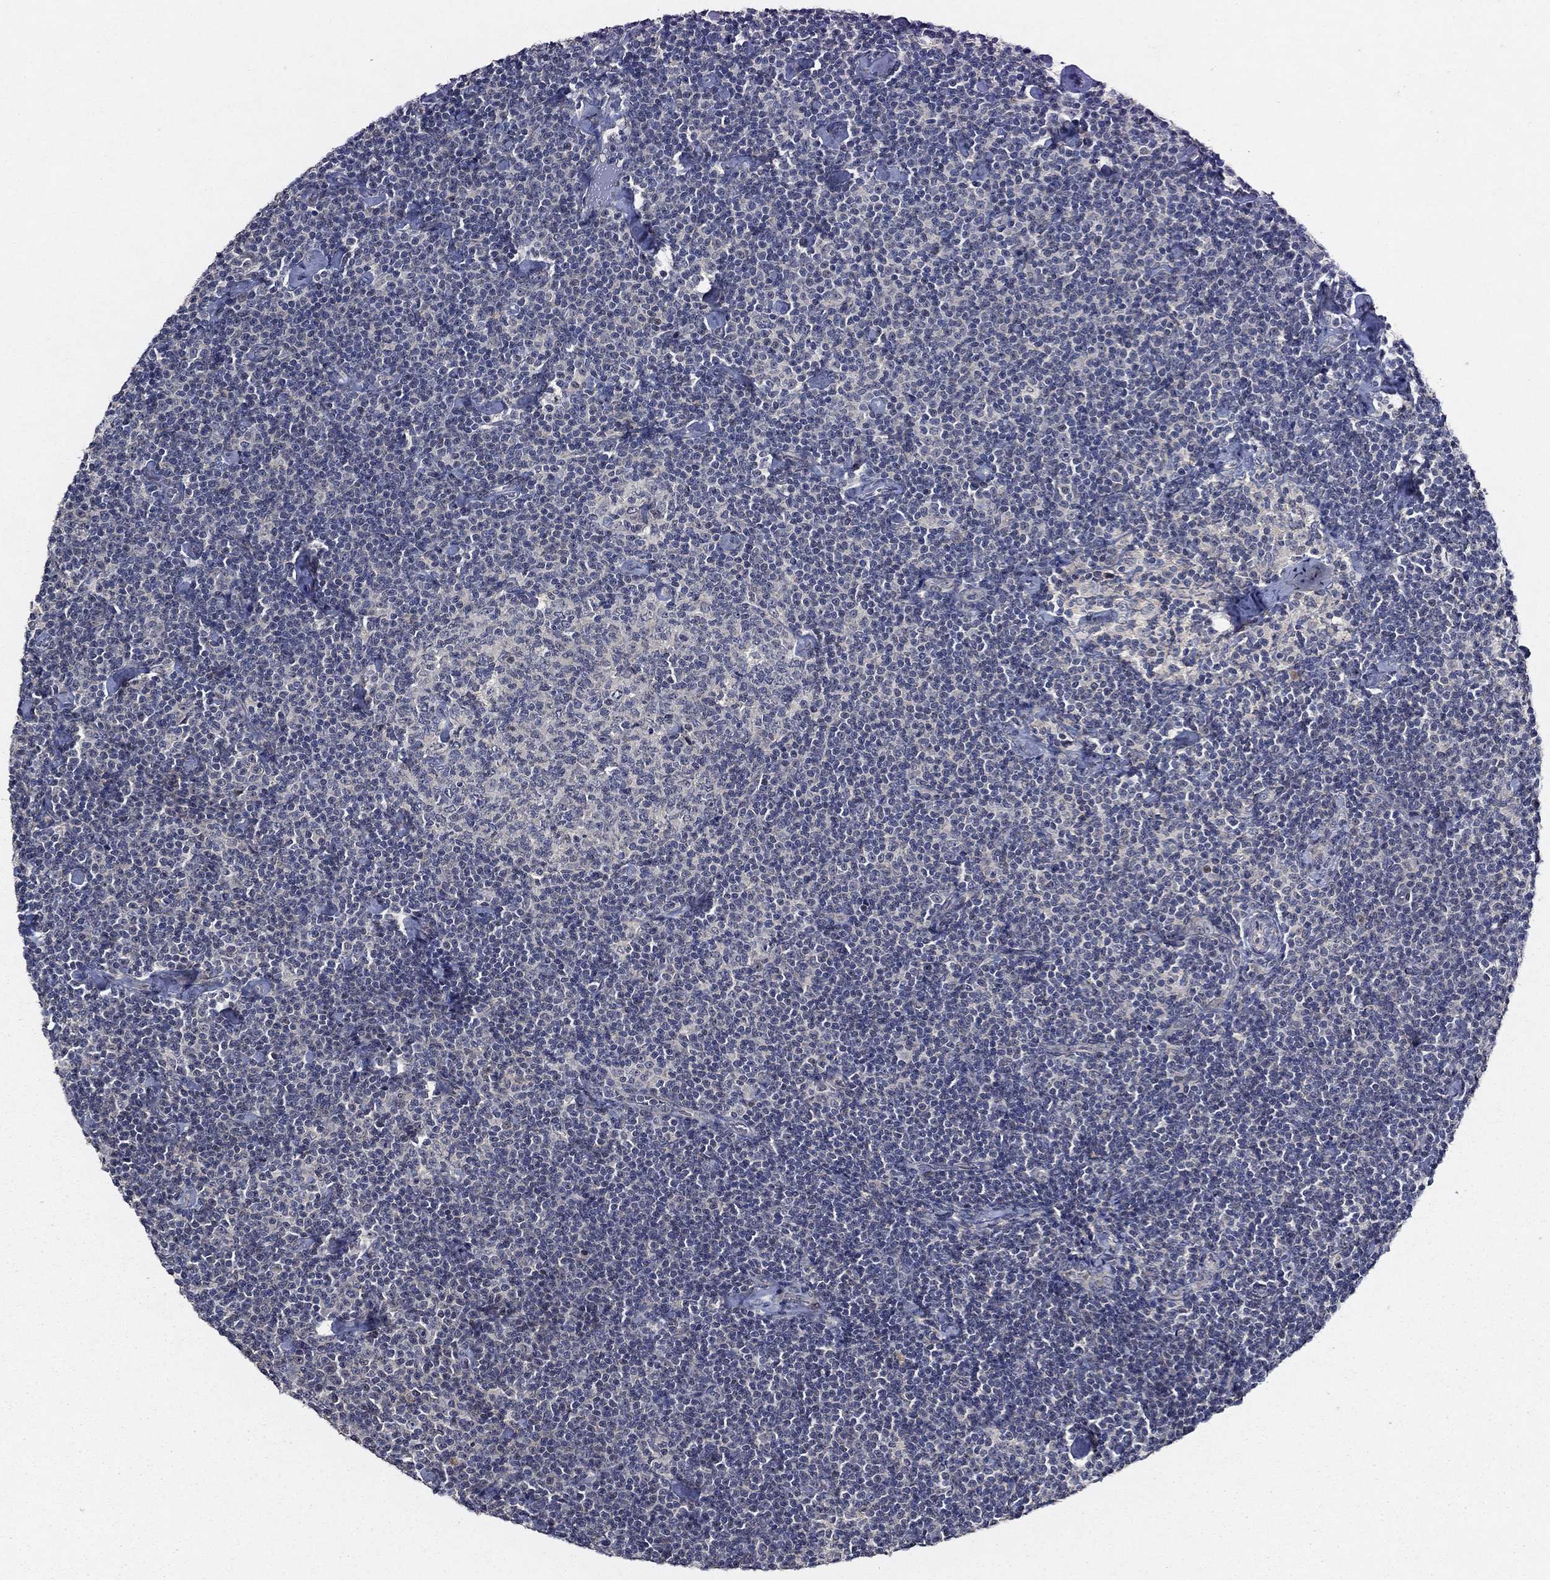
{"staining": {"intensity": "negative", "quantity": "none", "location": "none"}, "tissue": "lymphoma", "cell_type": "Tumor cells", "image_type": "cancer", "snomed": [{"axis": "morphology", "description": "Malignant lymphoma, non-Hodgkin's type, Low grade"}, {"axis": "topography", "description": "Lymph node"}], "caption": "A micrograph of lymphoma stained for a protein exhibits no brown staining in tumor cells. The staining is performed using DAB (3,3'-diaminobenzidine) brown chromogen with nuclei counter-stained in using hematoxylin.", "gene": "ESR2", "patient": {"sex": "male", "age": 81}}